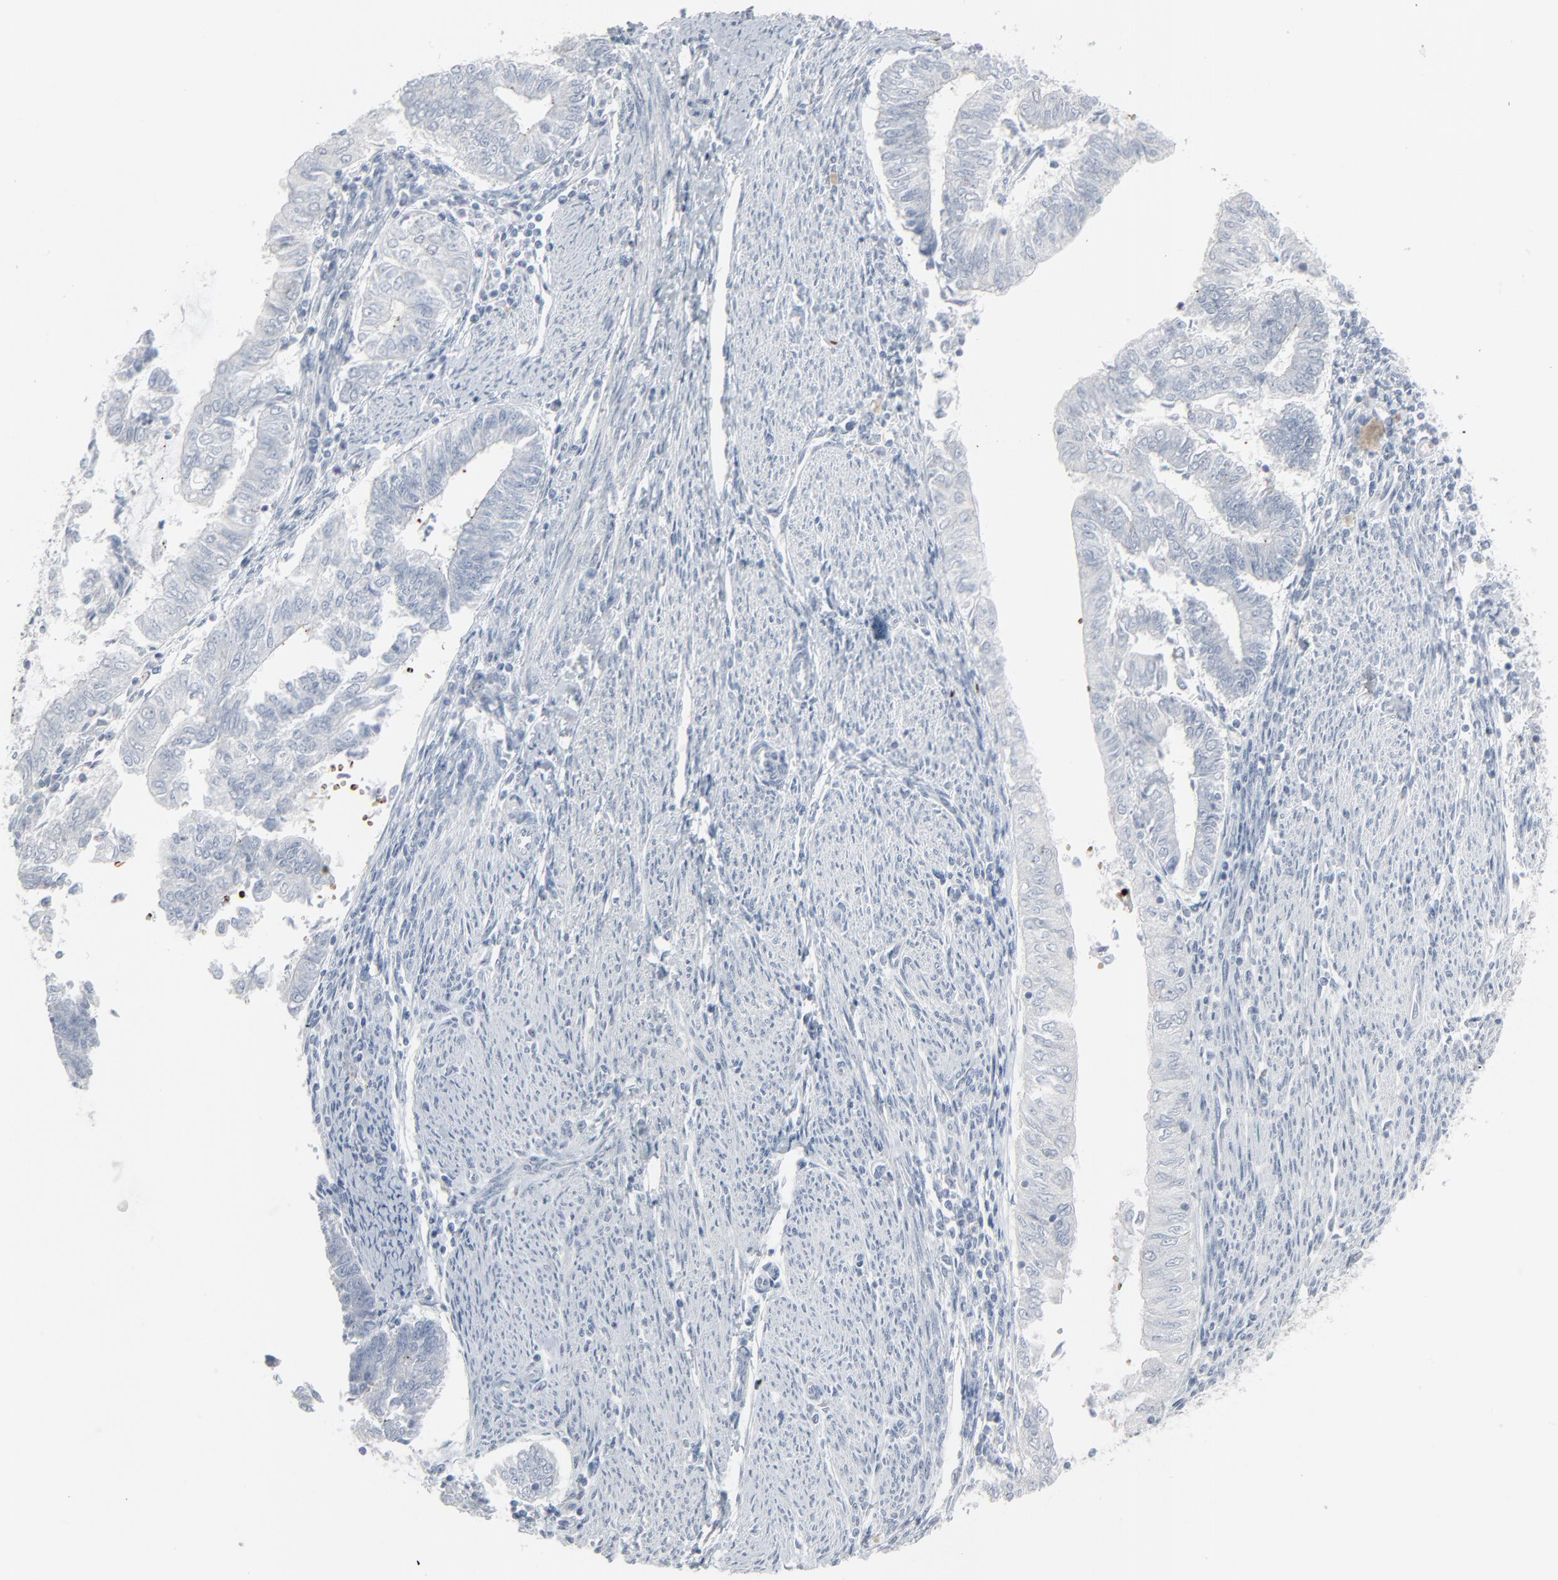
{"staining": {"intensity": "negative", "quantity": "none", "location": "none"}, "tissue": "endometrial cancer", "cell_type": "Tumor cells", "image_type": "cancer", "snomed": [{"axis": "morphology", "description": "Adenocarcinoma, NOS"}, {"axis": "topography", "description": "Endometrium"}], "caption": "High magnification brightfield microscopy of endometrial adenocarcinoma stained with DAB (3,3'-diaminobenzidine) (brown) and counterstained with hematoxylin (blue): tumor cells show no significant expression.", "gene": "SAGE1", "patient": {"sex": "female", "age": 66}}